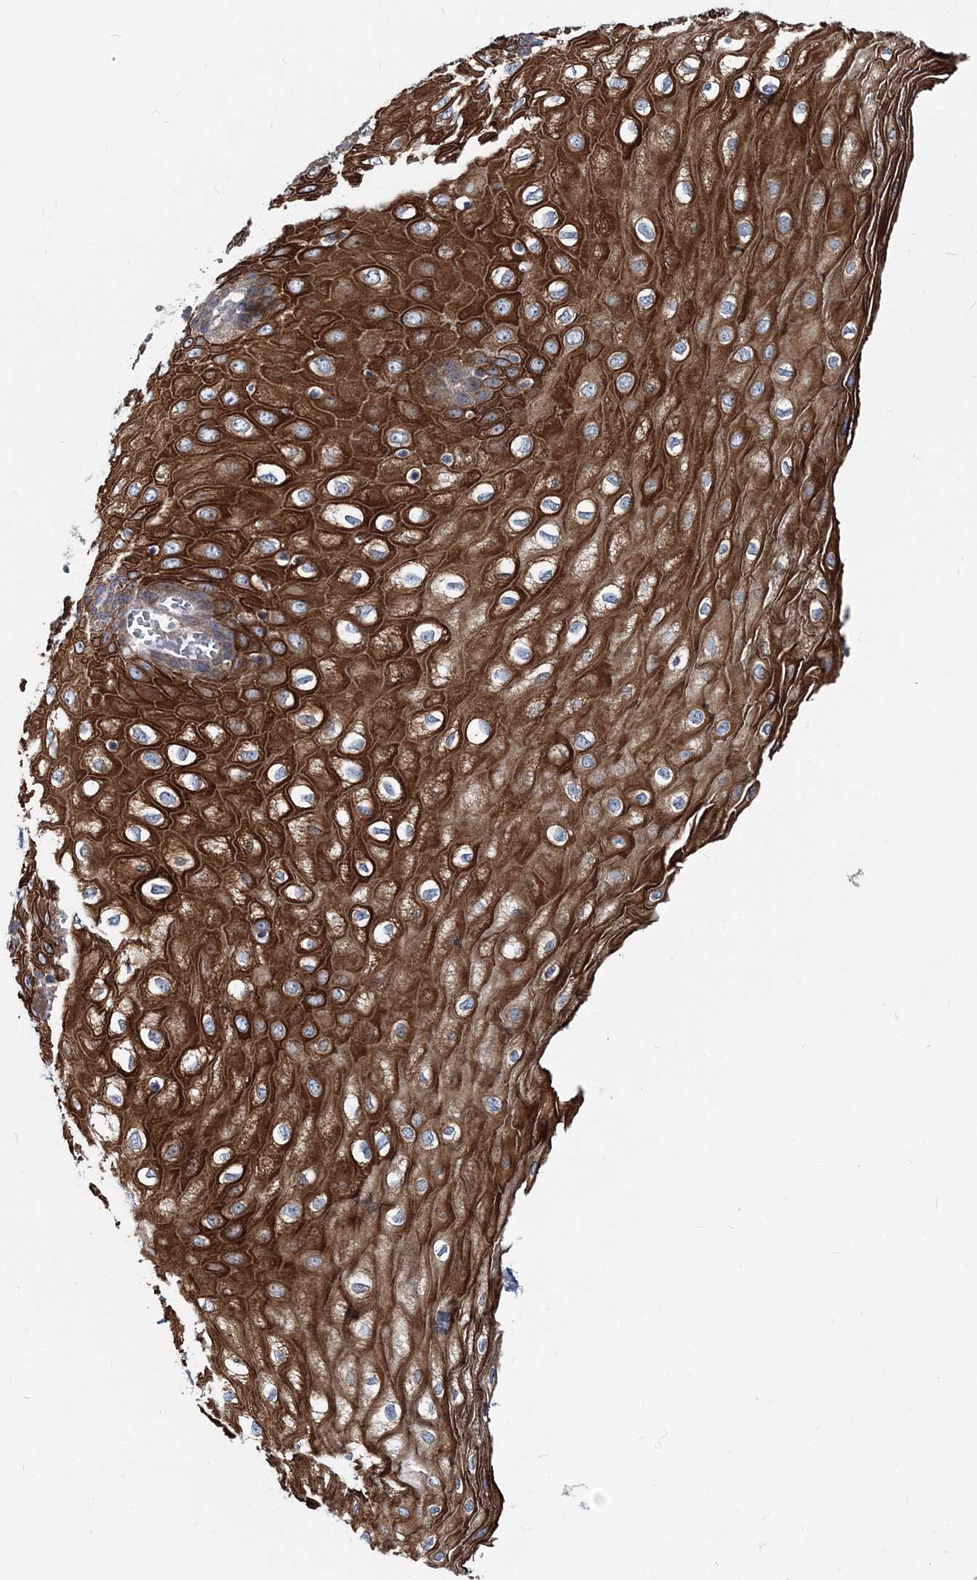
{"staining": {"intensity": "strong", "quantity": ">75%", "location": "cytoplasmic/membranous"}, "tissue": "esophagus", "cell_type": "Squamous epithelial cells", "image_type": "normal", "snomed": [{"axis": "morphology", "description": "Normal tissue, NOS"}, {"axis": "topography", "description": "Esophagus"}], "caption": "DAB immunohistochemical staining of normal human esophagus demonstrates strong cytoplasmic/membranous protein expression in approximately >75% of squamous epithelial cells.", "gene": "MPHOSPH9", "patient": {"sex": "male", "age": 60}}